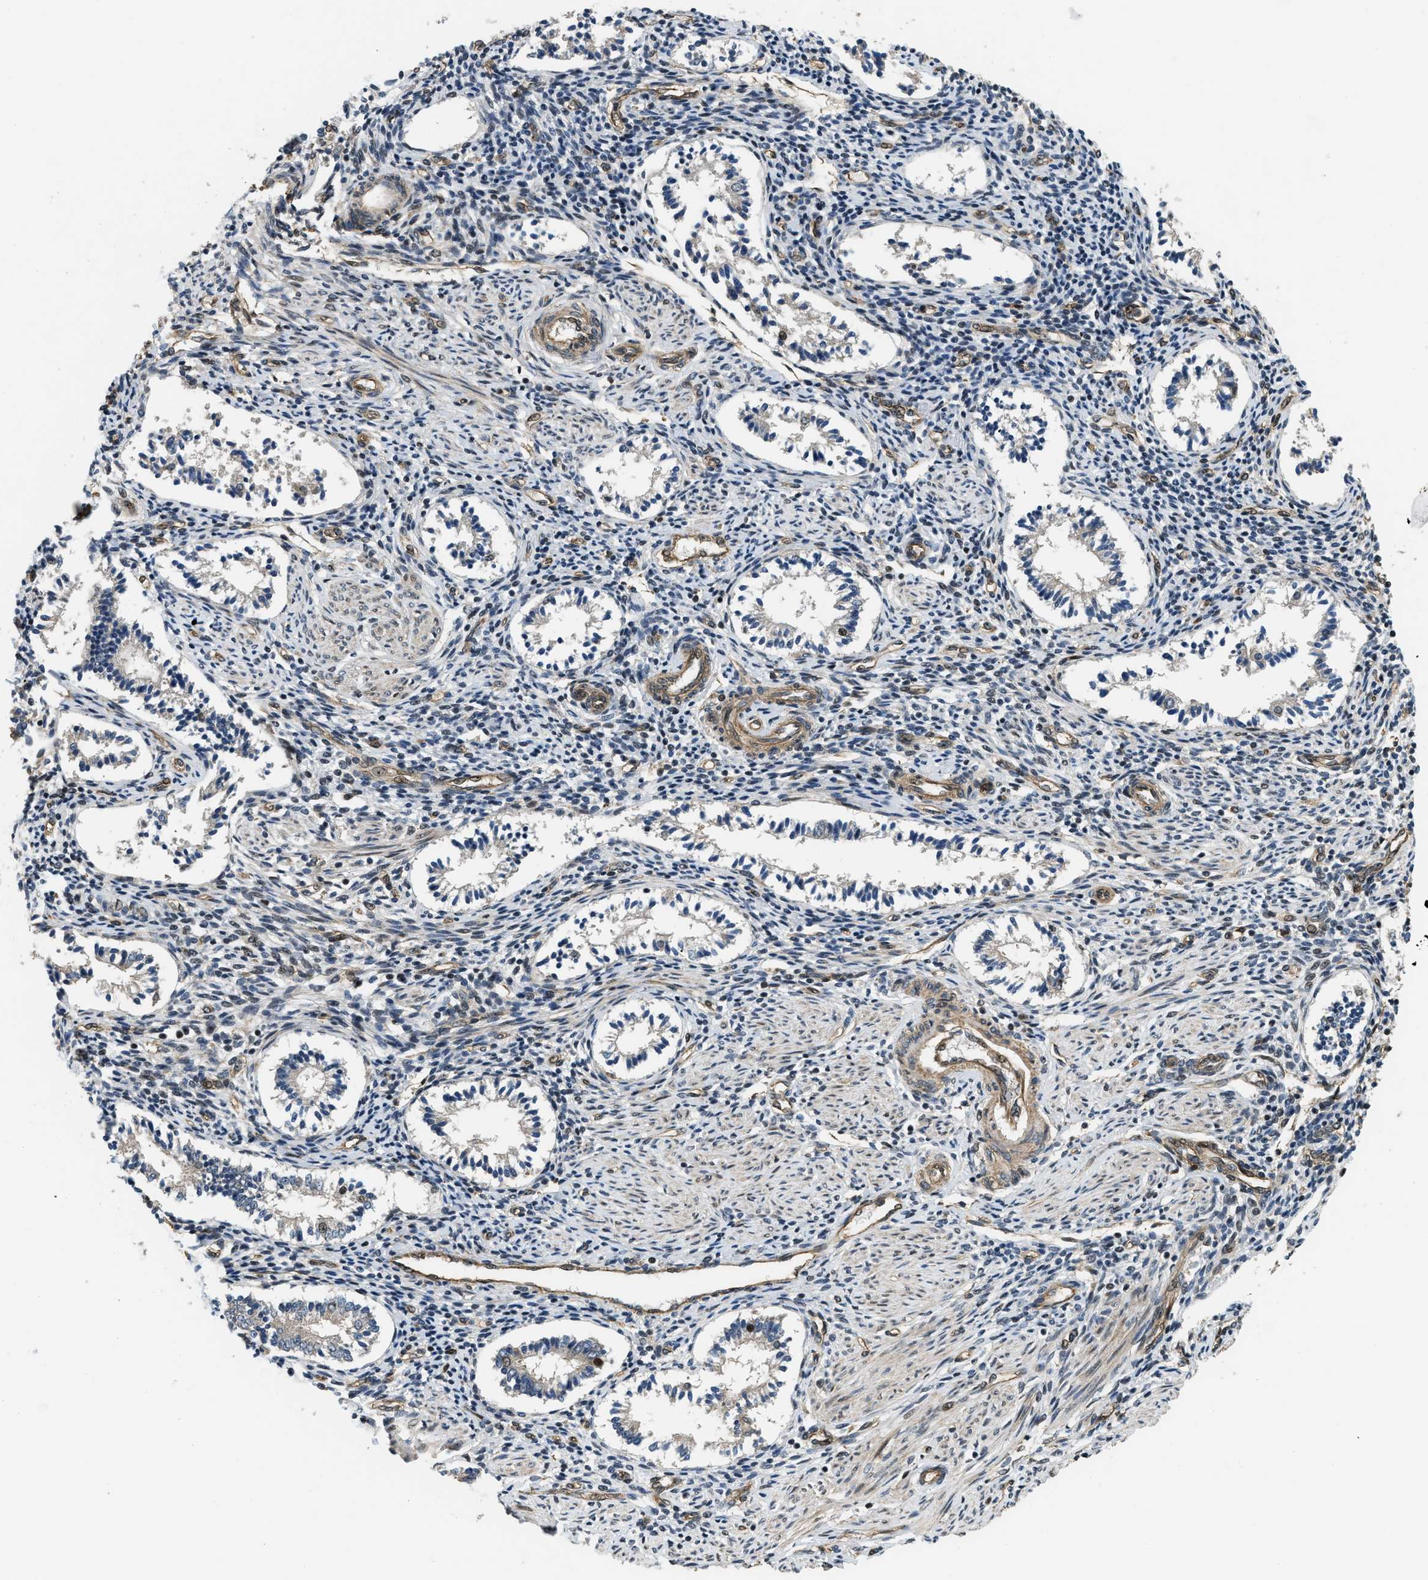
{"staining": {"intensity": "weak", "quantity": "25%-75%", "location": "nuclear"}, "tissue": "endometrium", "cell_type": "Cells in endometrial stroma", "image_type": "normal", "snomed": [{"axis": "morphology", "description": "Normal tissue, NOS"}, {"axis": "topography", "description": "Endometrium"}], "caption": "A brown stain shows weak nuclear staining of a protein in cells in endometrial stroma of normal endometrium.", "gene": "LTA4H", "patient": {"sex": "female", "age": 42}}